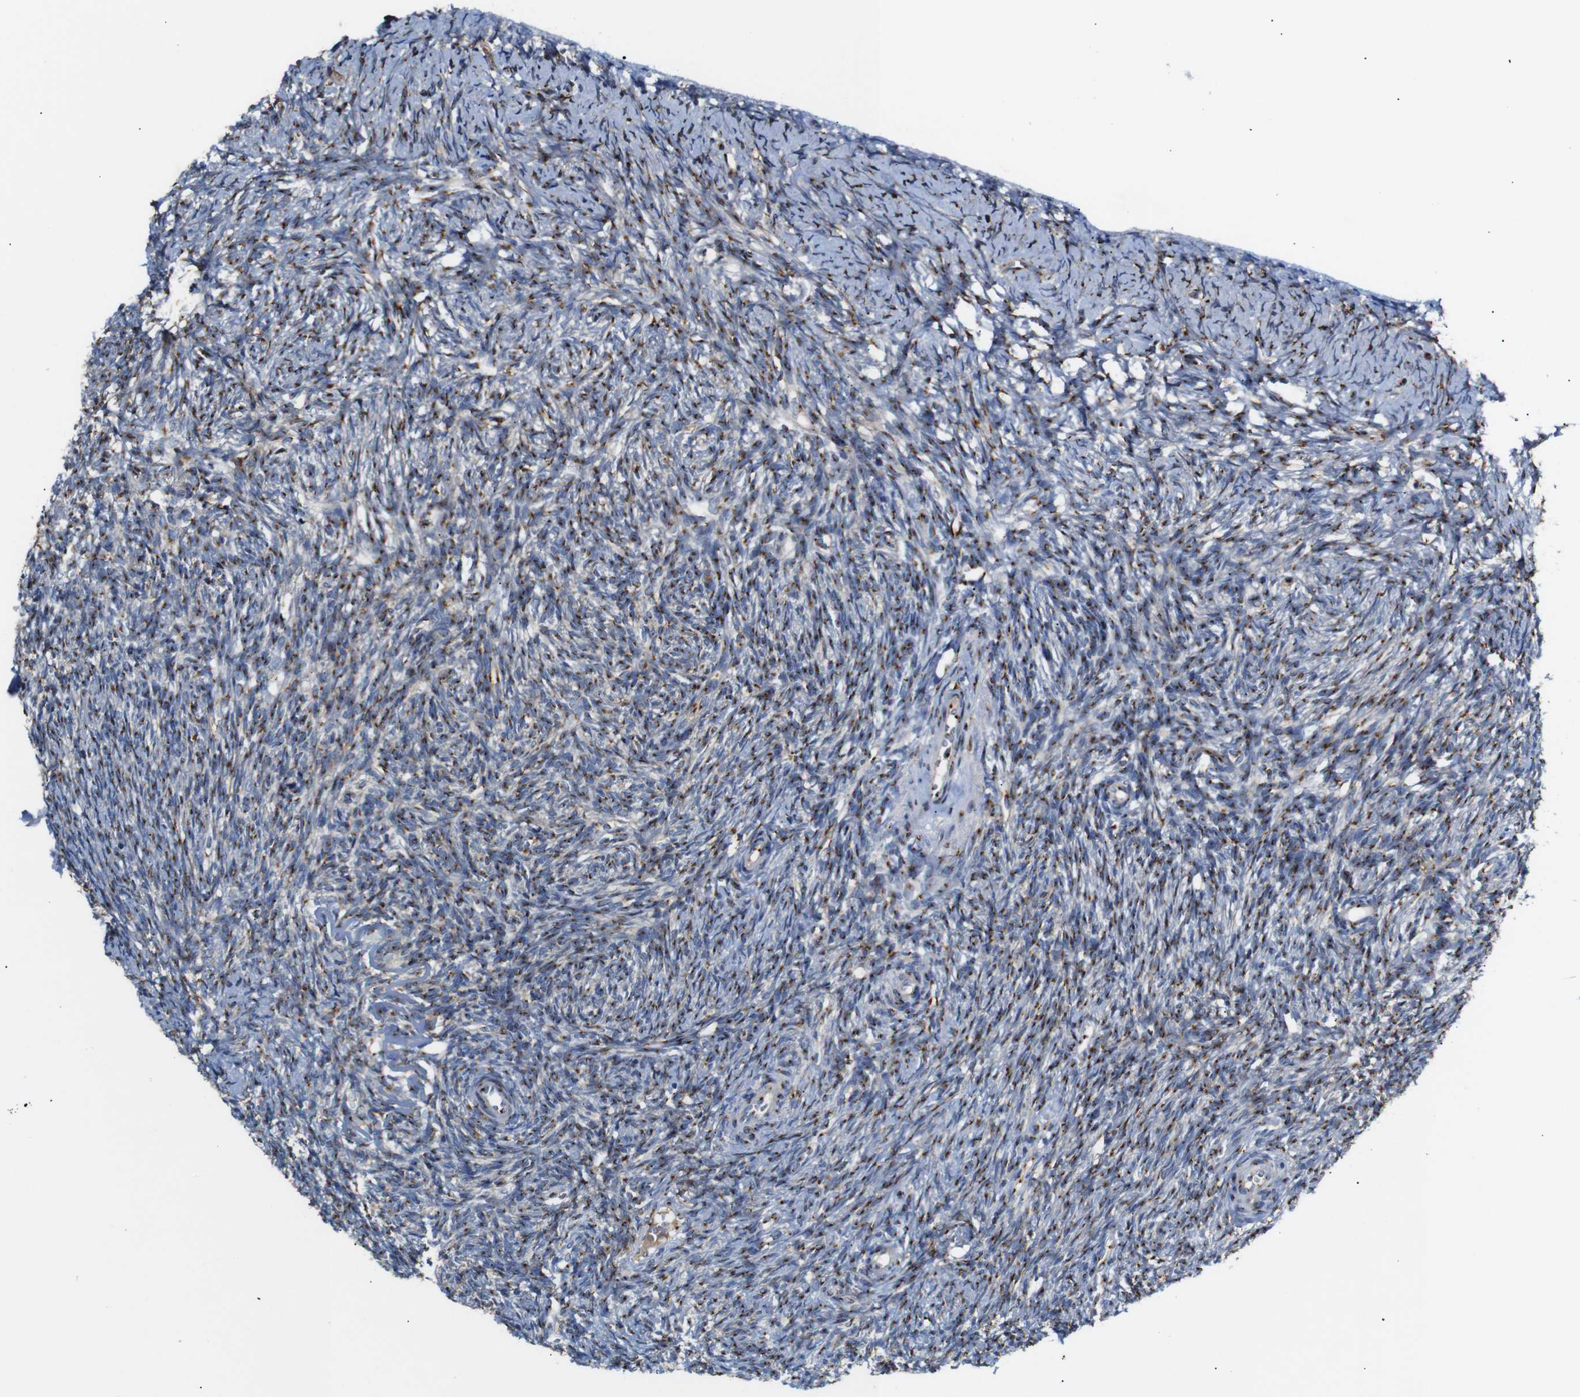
{"staining": {"intensity": "strong", "quantity": ">75%", "location": "cytoplasmic/membranous"}, "tissue": "ovary", "cell_type": "Ovarian stroma cells", "image_type": "normal", "snomed": [{"axis": "morphology", "description": "Normal tissue, NOS"}, {"axis": "topography", "description": "Ovary"}], "caption": "DAB immunohistochemical staining of benign human ovary exhibits strong cytoplasmic/membranous protein expression in approximately >75% of ovarian stroma cells.", "gene": "TGOLN2", "patient": {"sex": "female", "age": 41}}